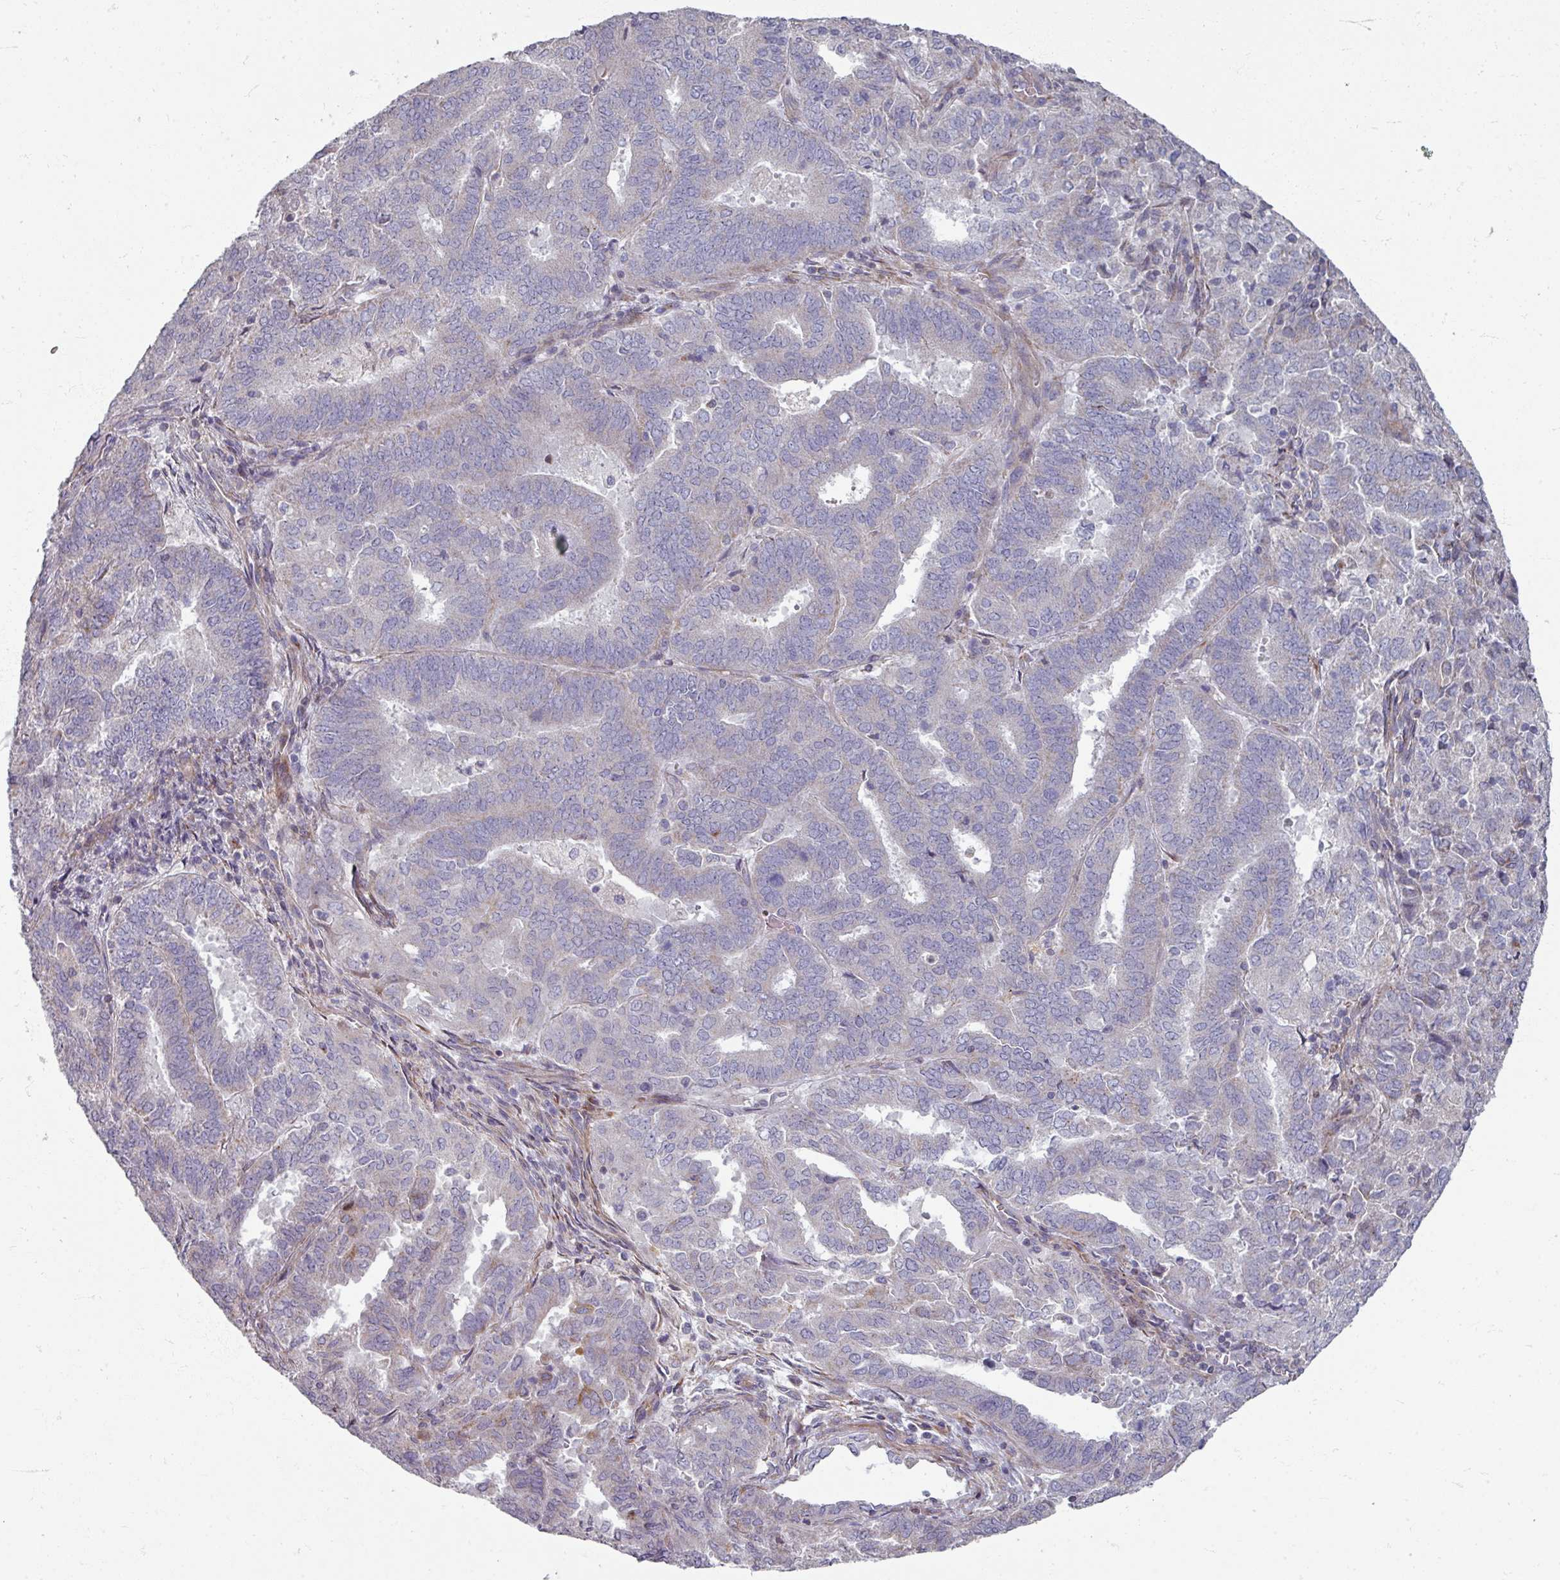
{"staining": {"intensity": "negative", "quantity": "none", "location": "none"}, "tissue": "endometrial cancer", "cell_type": "Tumor cells", "image_type": "cancer", "snomed": [{"axis": "morphology", "description": "Adenocarcinoma, NOS"}, {"axis": "topography", "description": "Endometrium"}], "caption": "High power microscopy micrograph of an IHC photomicrograph of adenocarcinoma (endometrial), revealing no significant expression in tumor cells.", "gene": "GABARAPL1", "patient": {"sex": "female", "age": 72}}